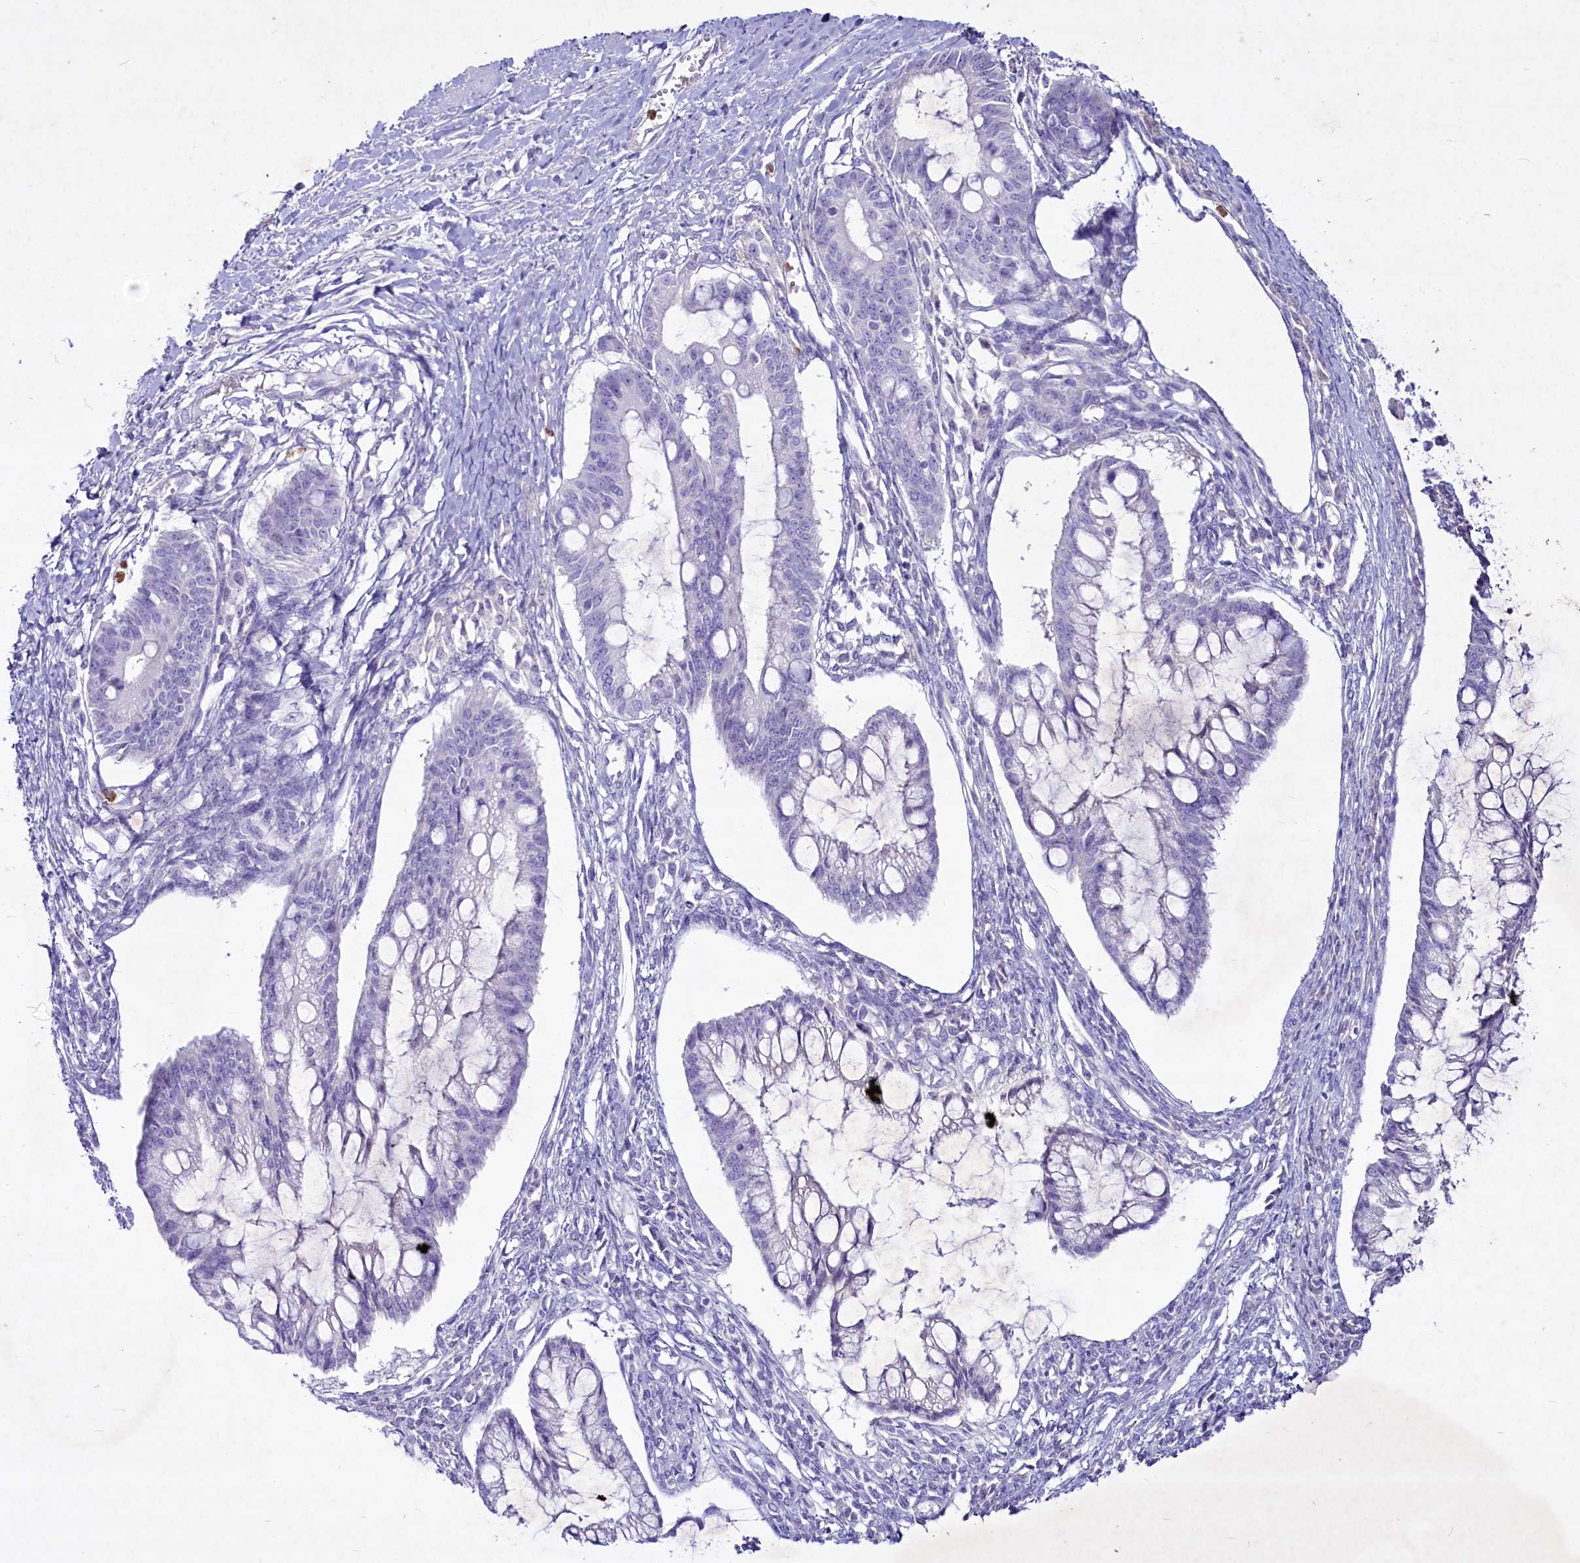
{"staining": {"intensity": "negative", "quantity": "none", "location": "none"}, "tissue": "ovarian cancer", "cell_type": "Tumor cells", "image_type": "cancer", "snomed": [{"axis": "morphology", "description": "Cystadenocarcinoma, mucinous, NOS"}, {"axis": "topography", "description": "Ovary"}], "caption": "The IHC image has no significant positivity in tumor cells of ovarian mucinous cystadenocarcinoma tissue.", "gene": "FAM209B", "patient": {"sex": "female", "age": 73}}